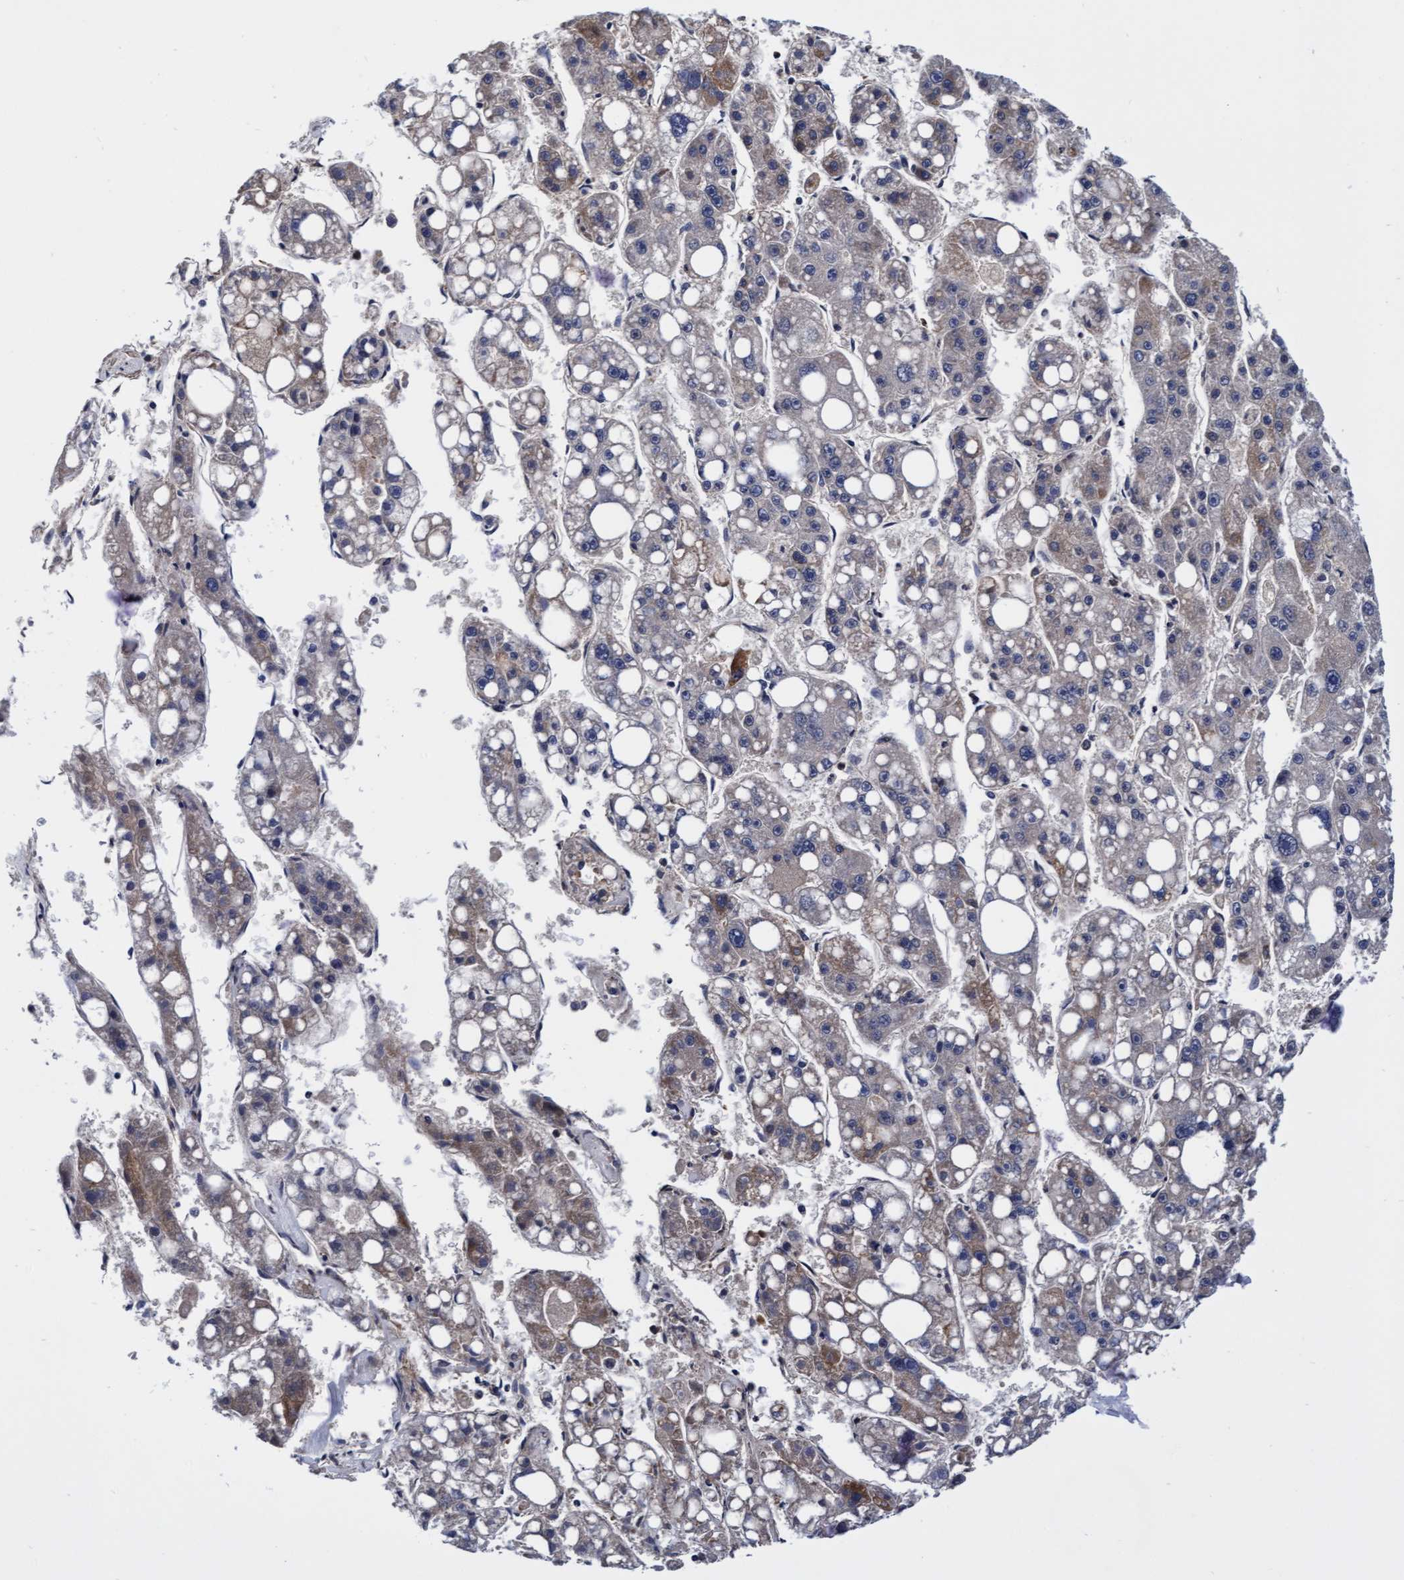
{"staining": {"intensity": "weak", "quantity": "<25%", "location": "cytoplasmic/membranous"}, "tissue": "liver cancer", "cell_type": "Tumor cells", "image_type": "cancer", "snomed": [{"axis": "morphology", "description": "Carcinoma, Hepatocellular, NOS"}, {"axis": "topography", "description": "Liver"}], "caption": "The photomicrograph displays no staining of tumor cells in liver cancer (hepatocellular carcinoma). The staining is performed using DAB (3,3'-diaminobenzidine) brown chromogen with nuclei counter-stained in using hematoxylin.", "gene": "EFCAB13", "patient": {"sex": "female", "age": 61}}